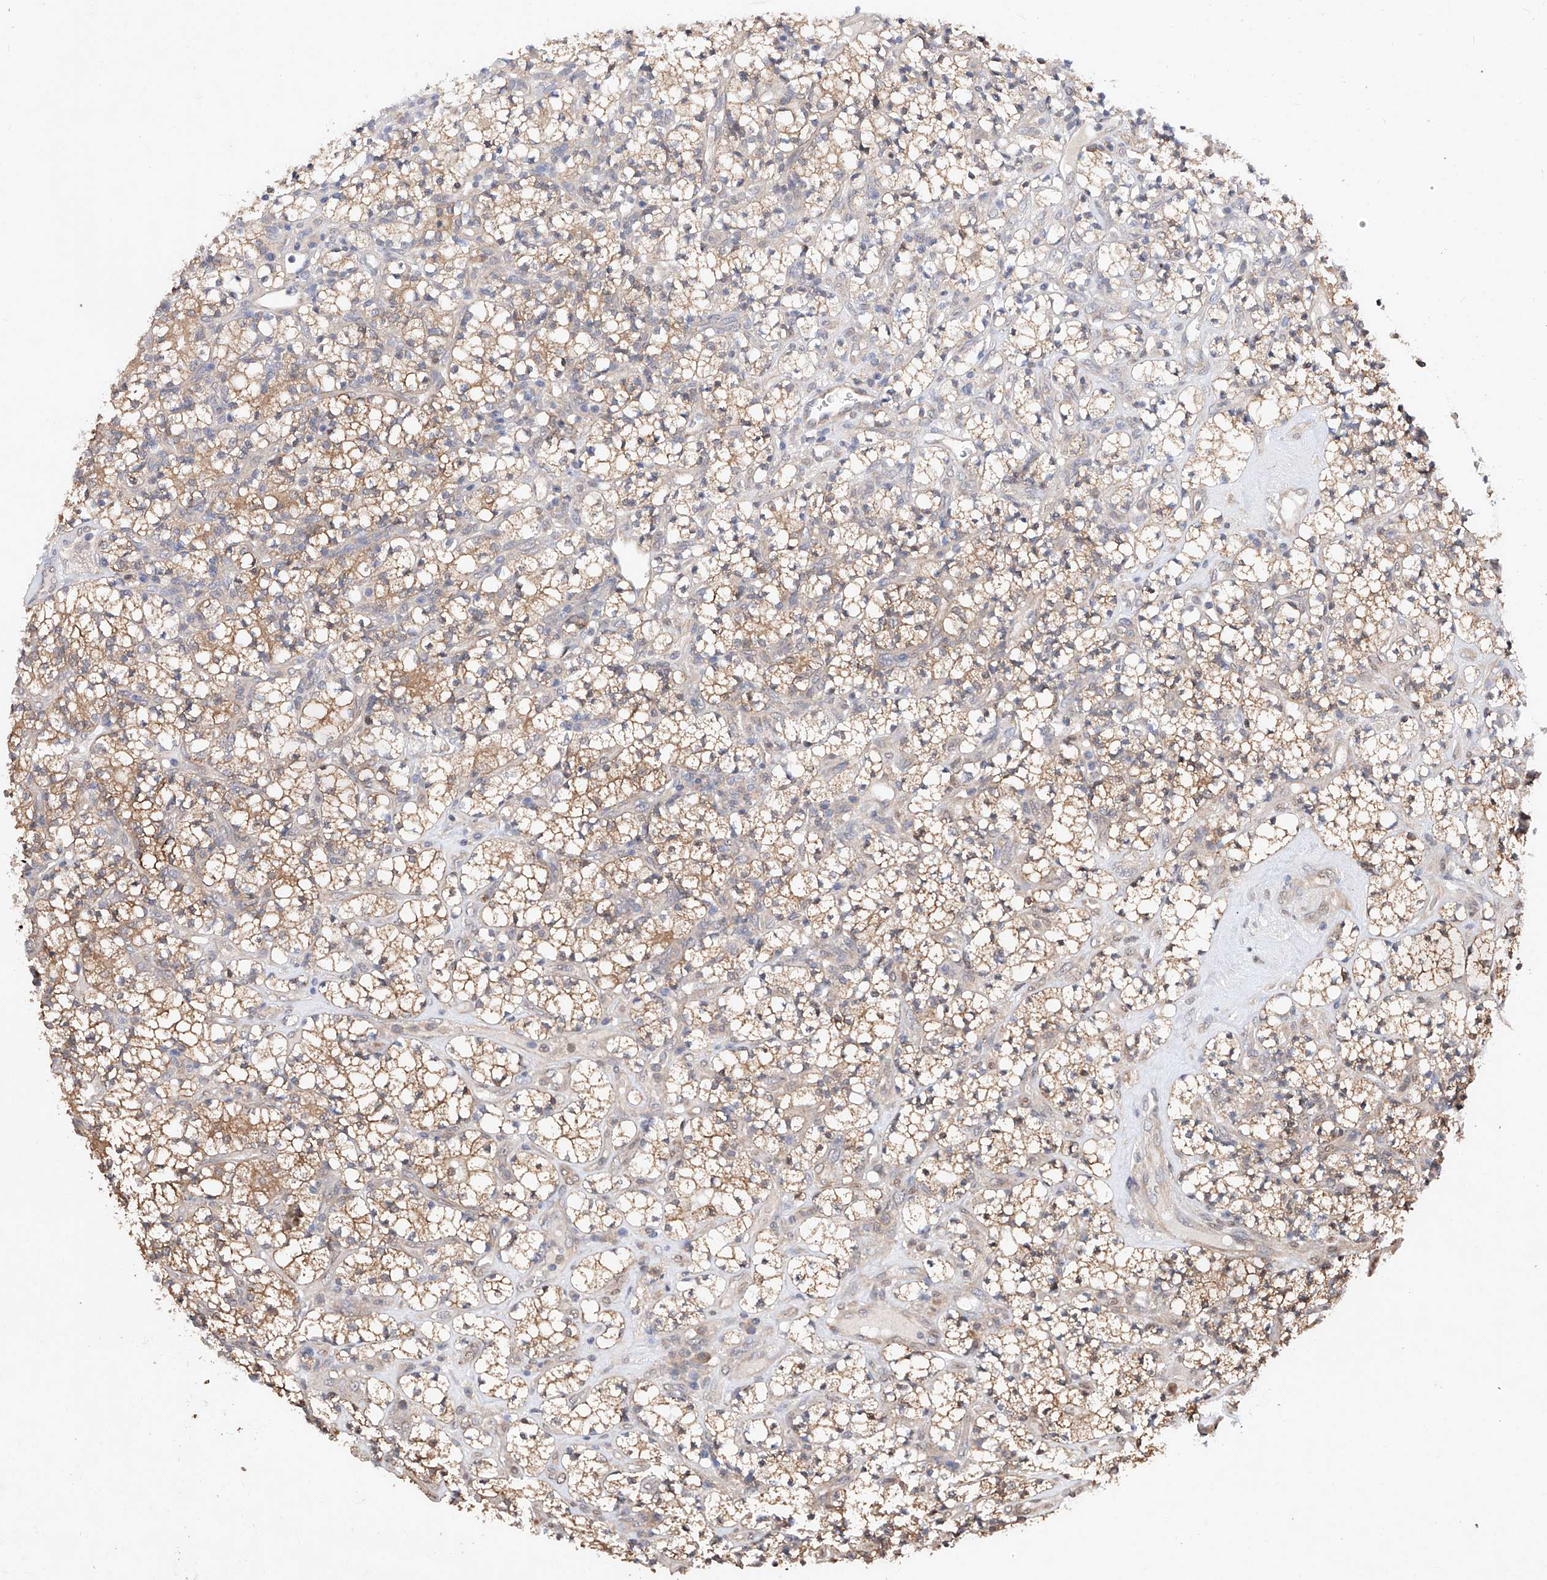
{"staining": {"intensity": "moderate", "quantity": ">75%", "location": "cytoplasmic/membranous"}, "tissue": "renal cancer", "cell_type": "Tumor cells", "image_type": "cancer", "snomed": [{"axis": "morphology", "description": "Adenocarcinoma, NOS"}, {"axis": "topography", "description": "Kidney"}], "caption": "Moderate cytoplasmic/membranous positivity for a protein is present in about >75% of tumor cells of renal cancer (adenocarcinoma) using IHC.", "gene": "ZSCAN4", "patient": {"sex": "male", "age": 77}}